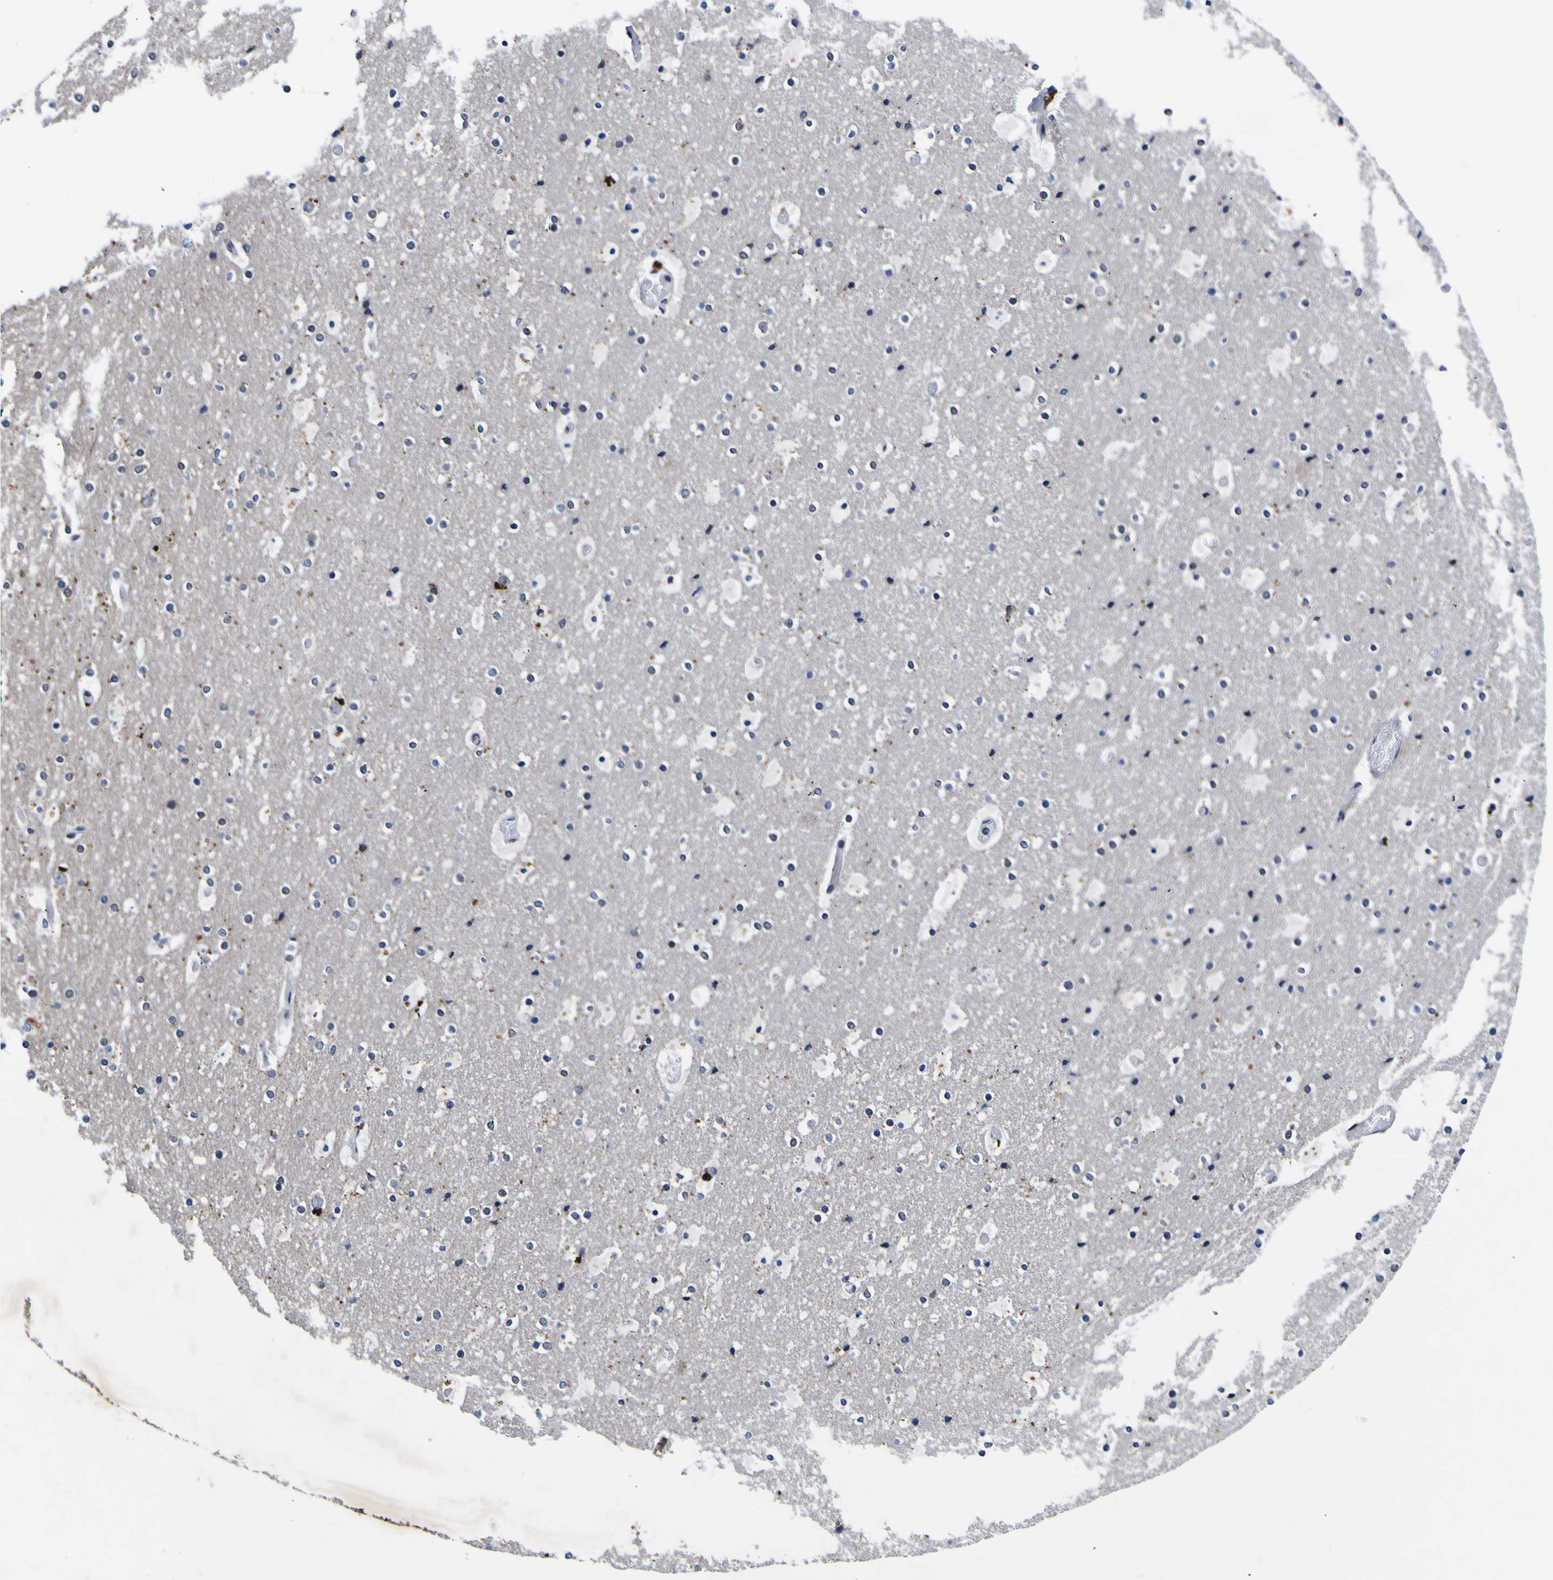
{"staining": {"intensity": "negative", "quantity": "none", "location": "none"}, "tissue": "cerebral cortex", "cell_type": "Endothelial cells", "image_type": "normal", "snomed": [{"axis": "morphology", "description": "Normal tissue, NOS"}, {"axis": "topography", "description": "Cerebral cortex"}], "caption": "Endothelial cells show no significant protein staining in unremarkable cerebral cortex. (DAB (3,3'-diaminobenzidine) IHC, high magnification).", "gene": "IGFLR1", "patient": {"sex": "male", "age": 57}}